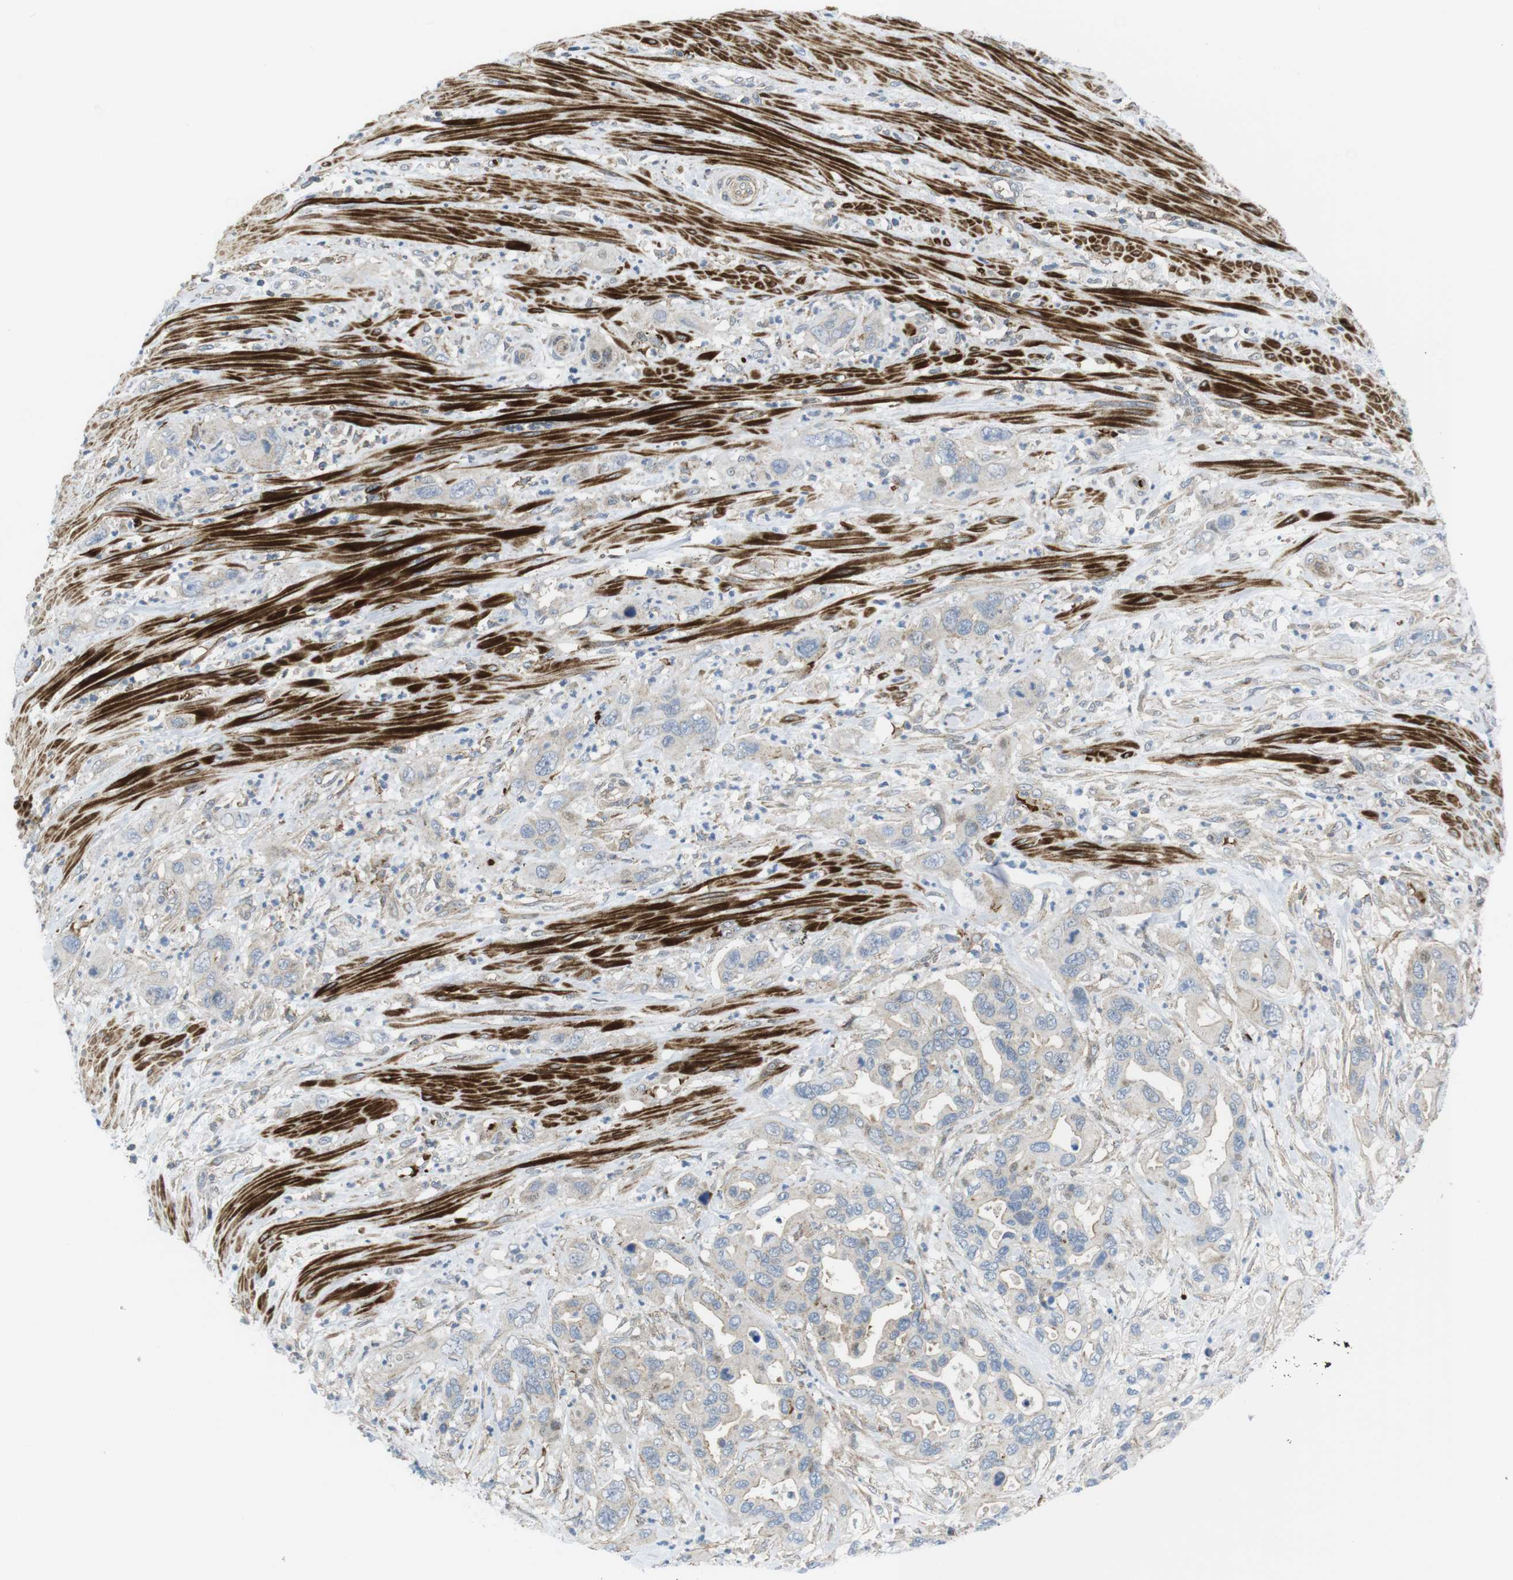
{"staining": {"intensity": "negative", "quantity": "none", "location": "none"}, "tissue": "pancreatic cancer", "cell_type": "Tumor cells", "image_type": "cancer", "snomed": [{"axis": "morphology", "description": "Adenocarcinoma, NOS"}, {"axis": "topography", "description": "Pancreas"}], "caption": "Human adenocarcinoma (pancreatic) stained for a protein using immunohistochemistry (IHC) exhibits no staining in tumor cells.", "gene": "CUL7", "patient": {"sex": "female", "age": 71}}